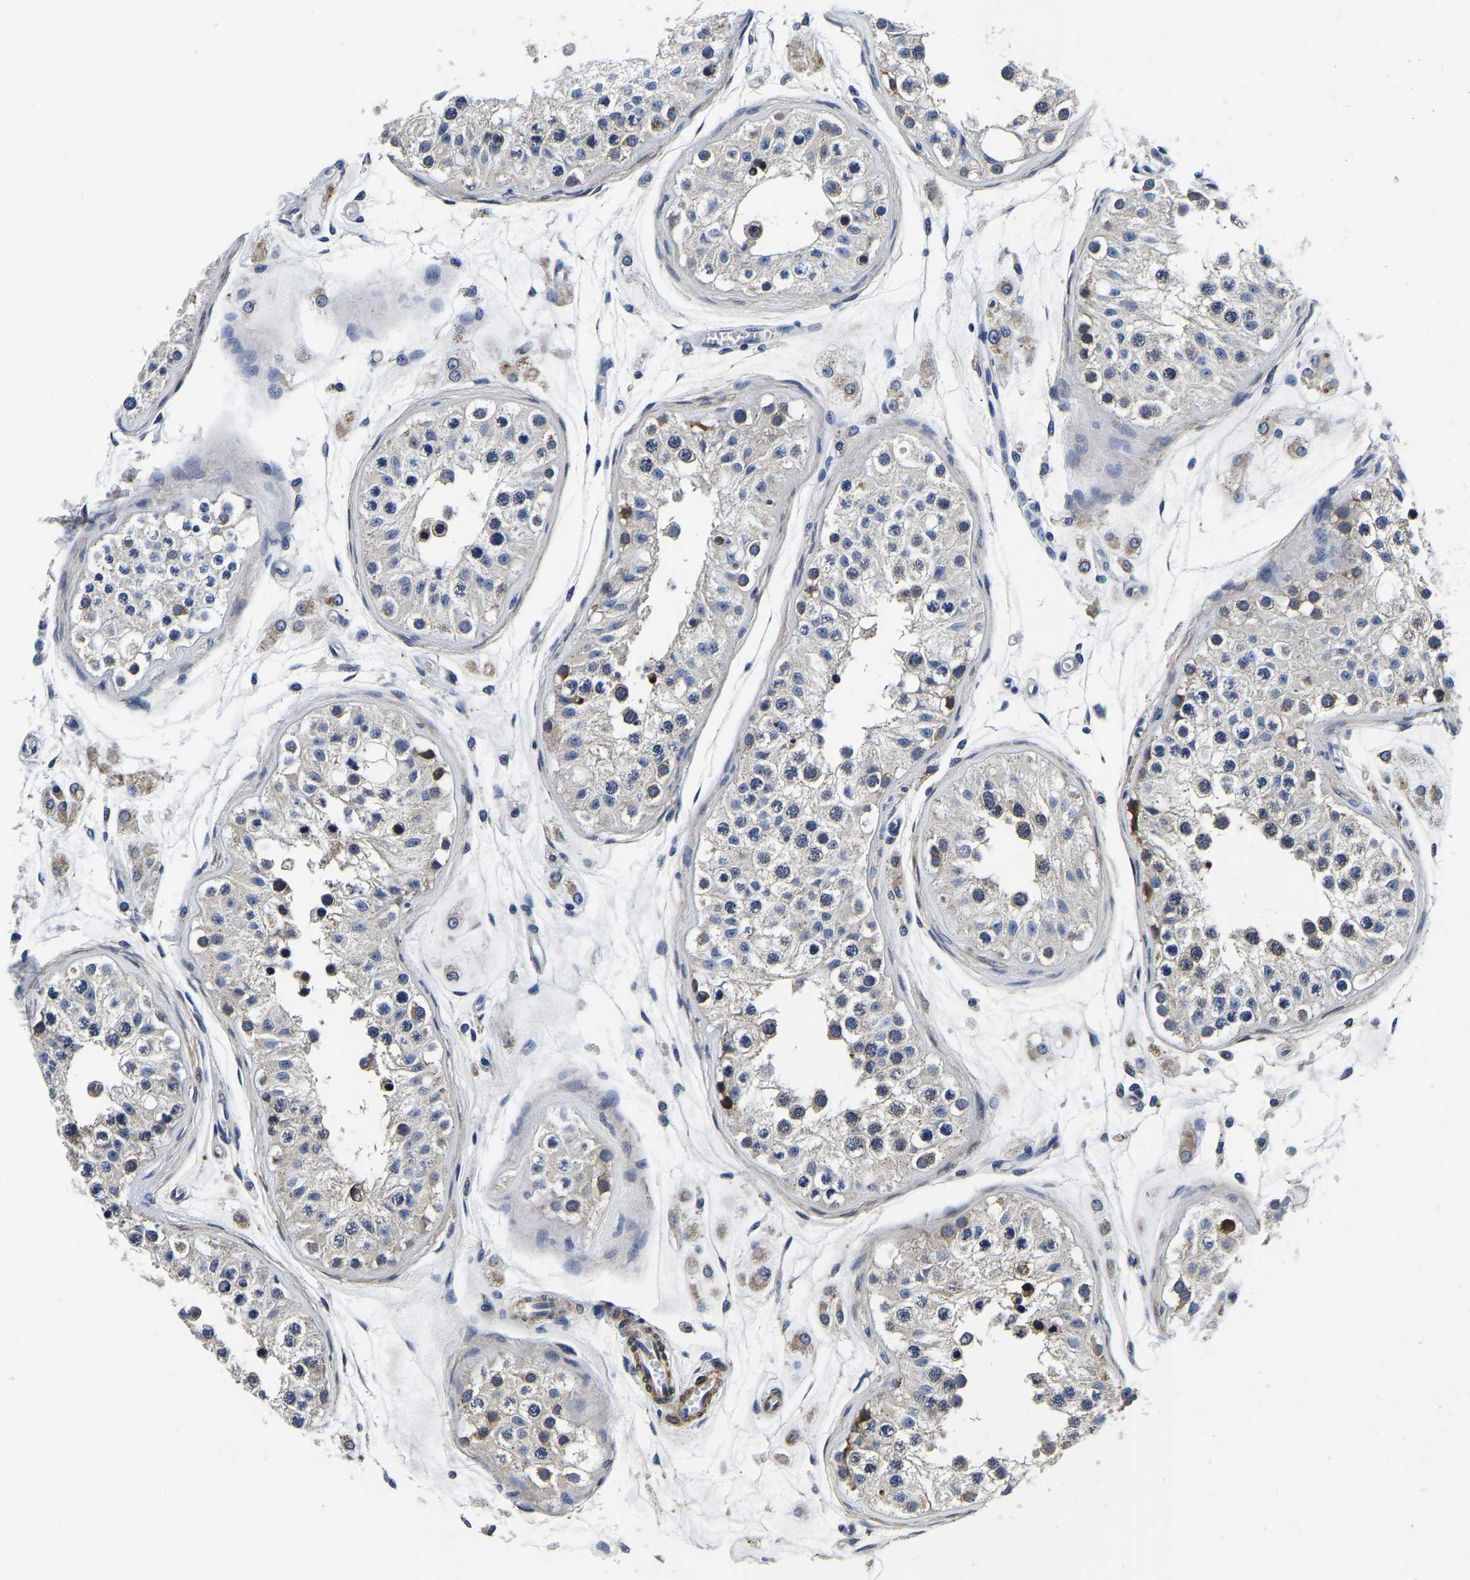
{"staining": {"intensity": "moderate", "quantity": "<25%", "location": "cytoplasmic/membranous"}, "tissue": "testis", "cell_type": "Cells in seminiferous ducts", "image_type": "normal", "snomed": [{"axis": "morphology", "description": "Normal tissue, NOS"}, {"axis": "morphology", "description": "Adenocarcinoma, metastatic, NOS"}, {"axis": "topography", "description": "Testis"}], "caption": "Immunohistochemical staining of unremarkable human testis displays moderate cytoplasmic/membranous protein positivity in approximately <25% of cells in seminiferous ducts.", "gene": "KCTD17", "patient": {"sex": "male", "age": 26}}